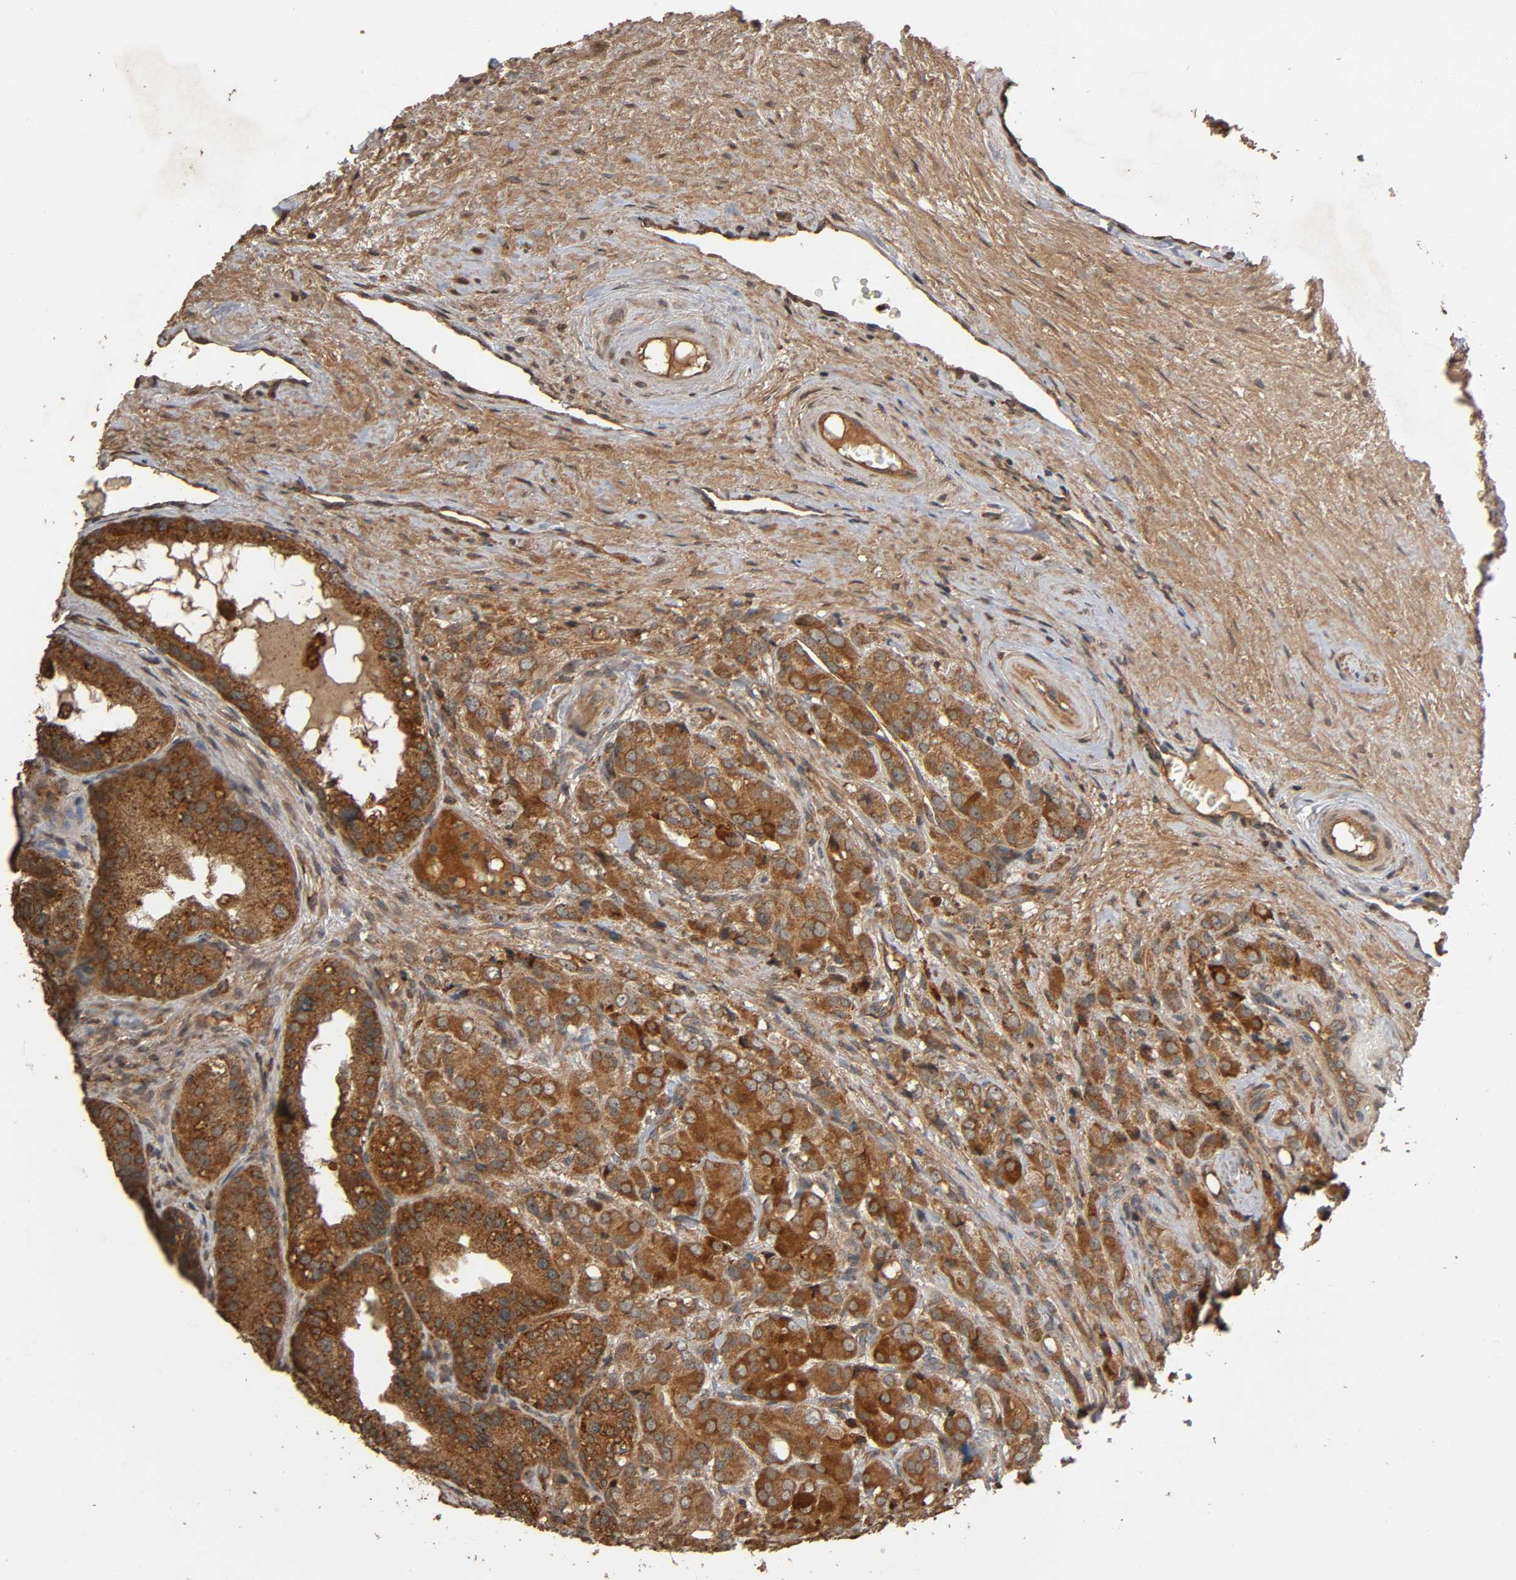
{"staining": {"intensity": "strong", "quantity": ">75%", "location": "cytoplasmic/membranous"}, "tissue": "prostate cancer", "cell_type": "Tumor cells", "image_type": "cancer", "snomed": [{"axis": "morphology", "description": "Adenocarcinoma, High grade"}, {"axis": "topography", "description": "Prostate"}], "caption": "Prostate high-grade adenocarcinoma was stained to show a protein in brown. There is high levels of strong cytoplasmic/membranous expression in about >75% of tumor cells.", "gene": "MAP3K8", "patient": {"sex": "male", "age": 68}}